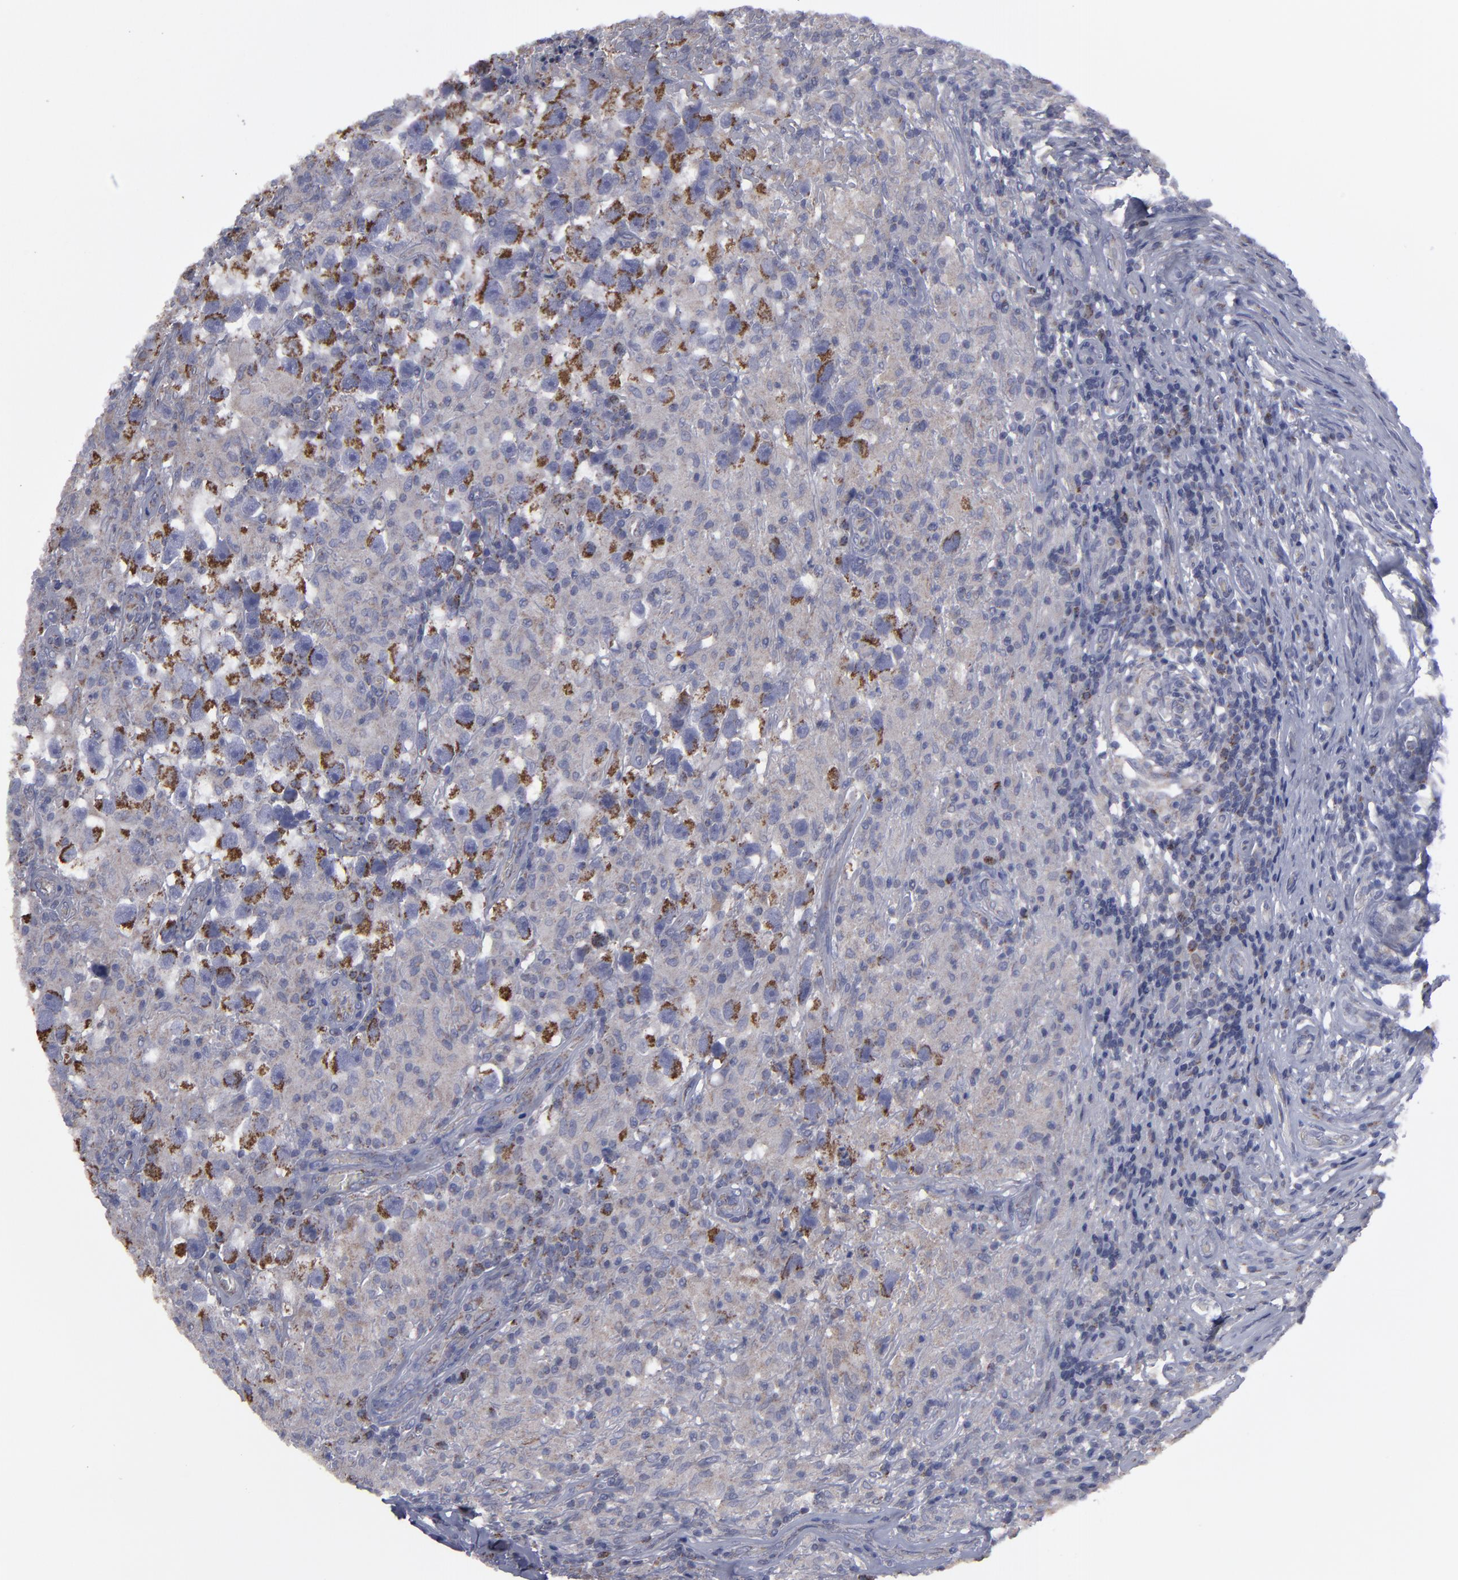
{"staining": {"intensity": "strong", "quantity": "<25%", "location": "cytoplasmic/membranous"}, "tissue": "testis cancer", "cell_type": "Tumor cells", "image_type": "cancer", "snomed": [{"axis": "morphology", "description": "Seminoma, NOS"}, {"axis": "topography", "description": "Testis"}], "caption": "This image exhibits IHC staining of testis cancer, with medium strong cytoplasmic/membranous positivity in approximately <25% of tumor cells.", "gene": "MYOM2", "patient": {"sex": "male", "age": 34}}